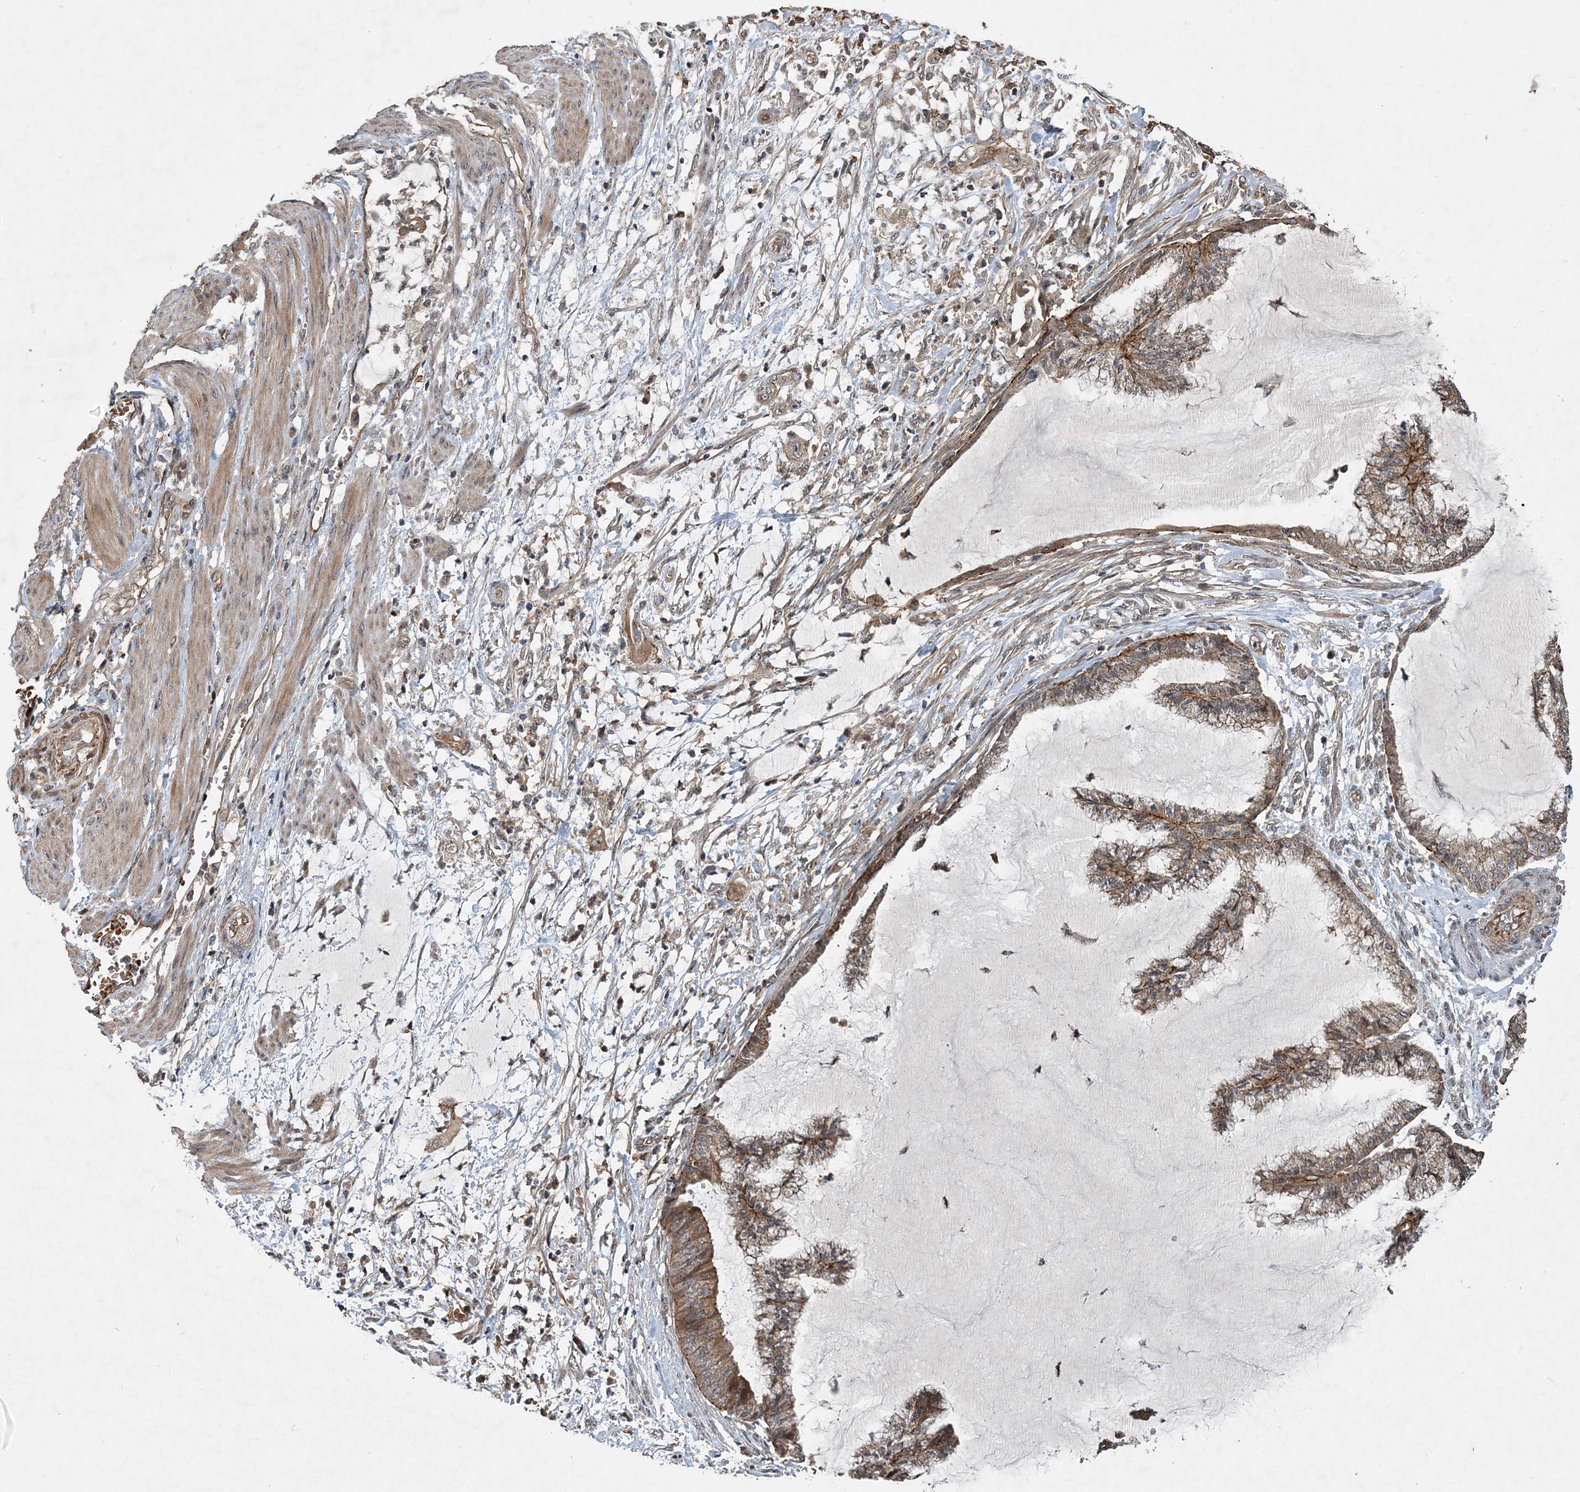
{"staining": {"intensity": "moderate", "quantity": ">75%", "location": "cytoplasmic/membranous"}, "tissue": "endometrial cancer", "cell_type": "Tumor cells", "image_type": "cancer", "snomed": [{"axis": "morphology", "description": "Adenocarcinoma, NOS"}, {"axis": "topography", "description": "Endometrium"}], "caption": "Tumor cells display medium levels of moderate cytoplasmic/membranous positivity in about >75% of cells in human endometrial cancer.", "gene": "HYCC2", "patient": {"sex": "female", "age": 86}}